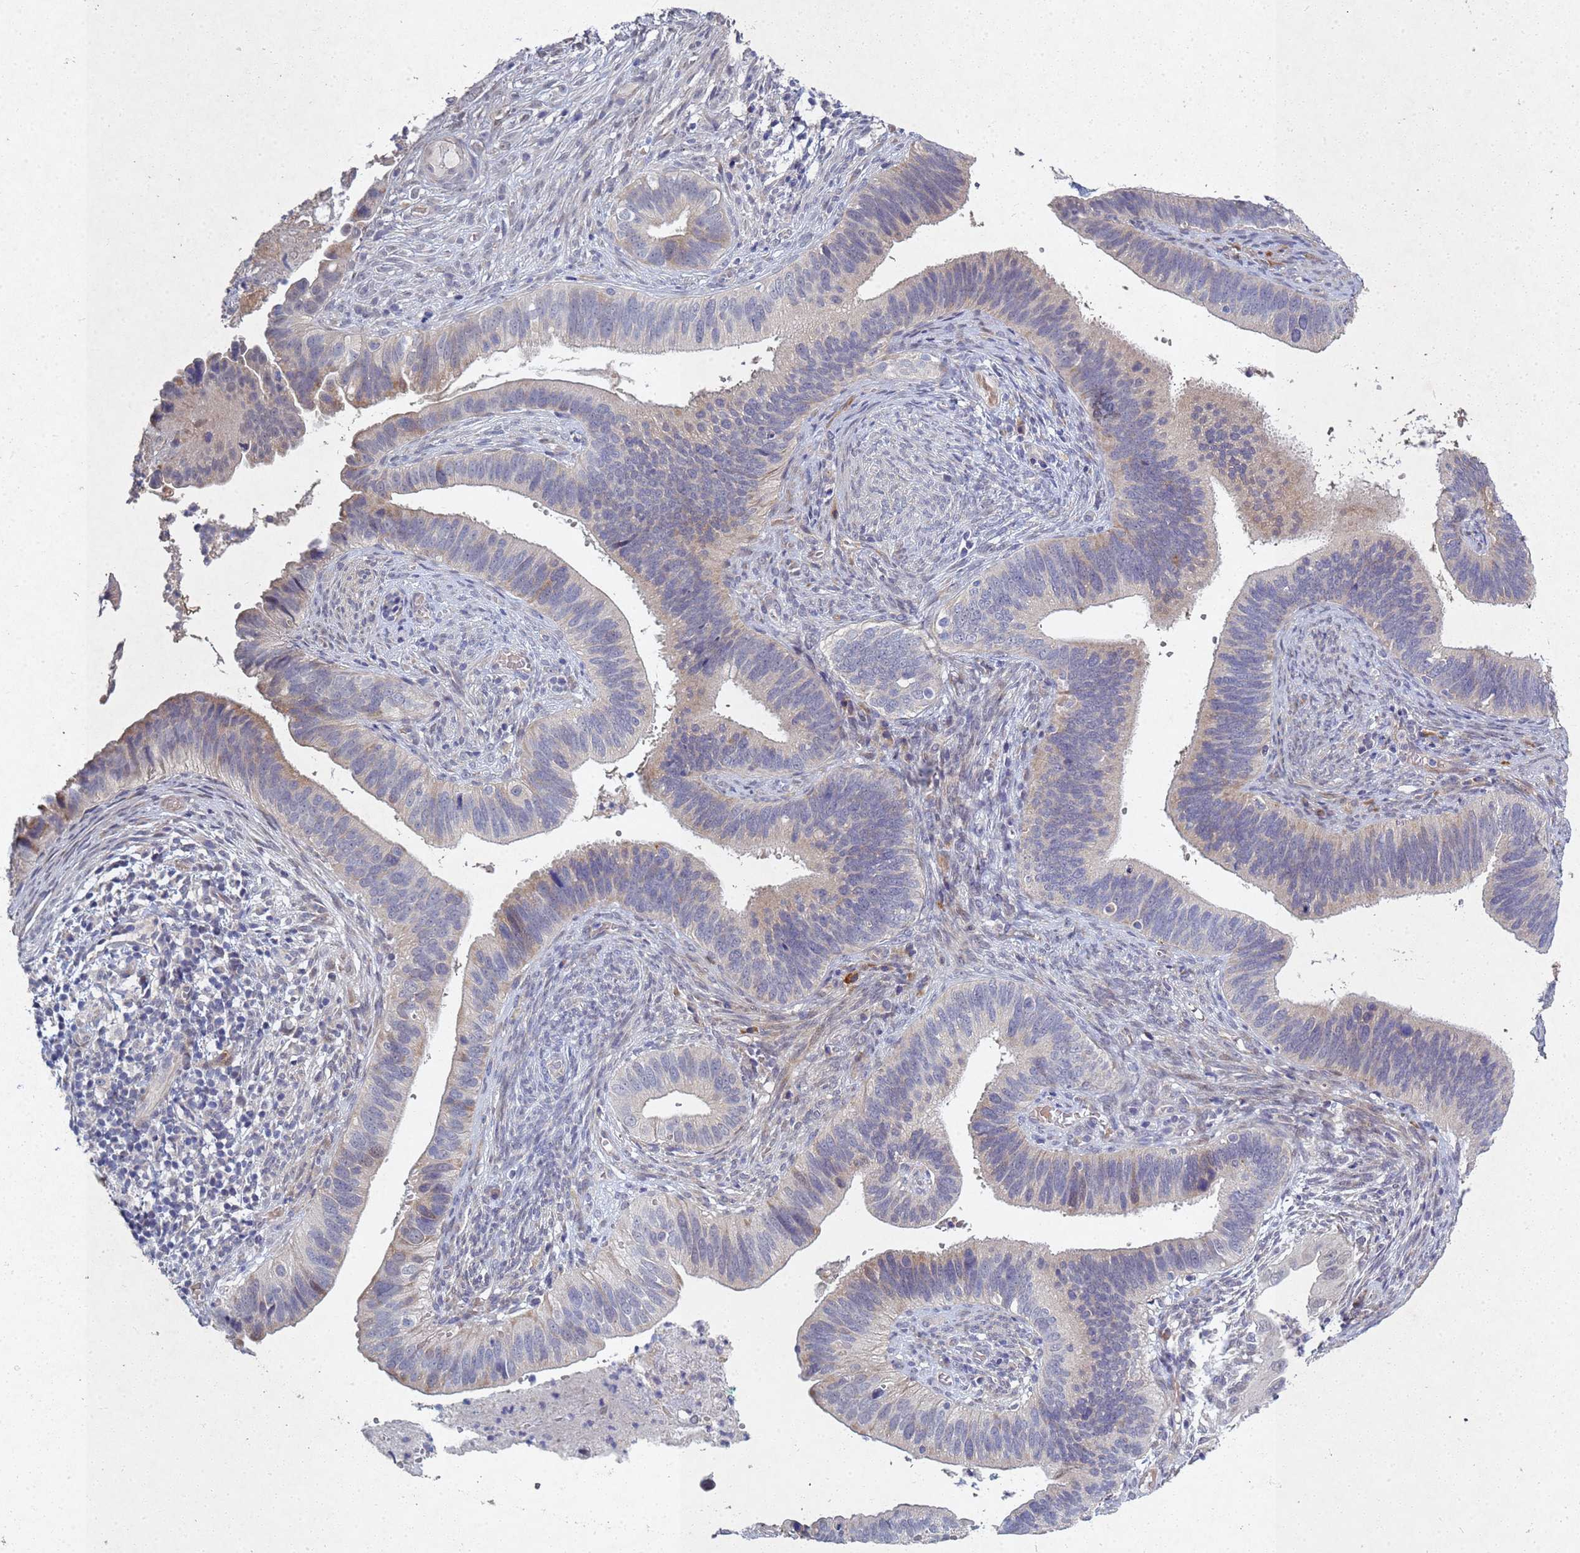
{"staining": {"intensity": "weak", "quantity": "<25%", "location": "cytoplasmic/membranous"}, "tissue": "cervical cancer", "cell_type": "Tumor cells", "image_type": "cancer", "snomed": [{"axis": "morphology", "description": "Adenocarcinoma, NOS"}, {"axis": "topography", "description": "Cervix"}], "caption": "Tumor cells are negative for protein expression in human cervical cancer.", "gene": "TNPO2", "patient": {"sex": "female", "age": 42}}